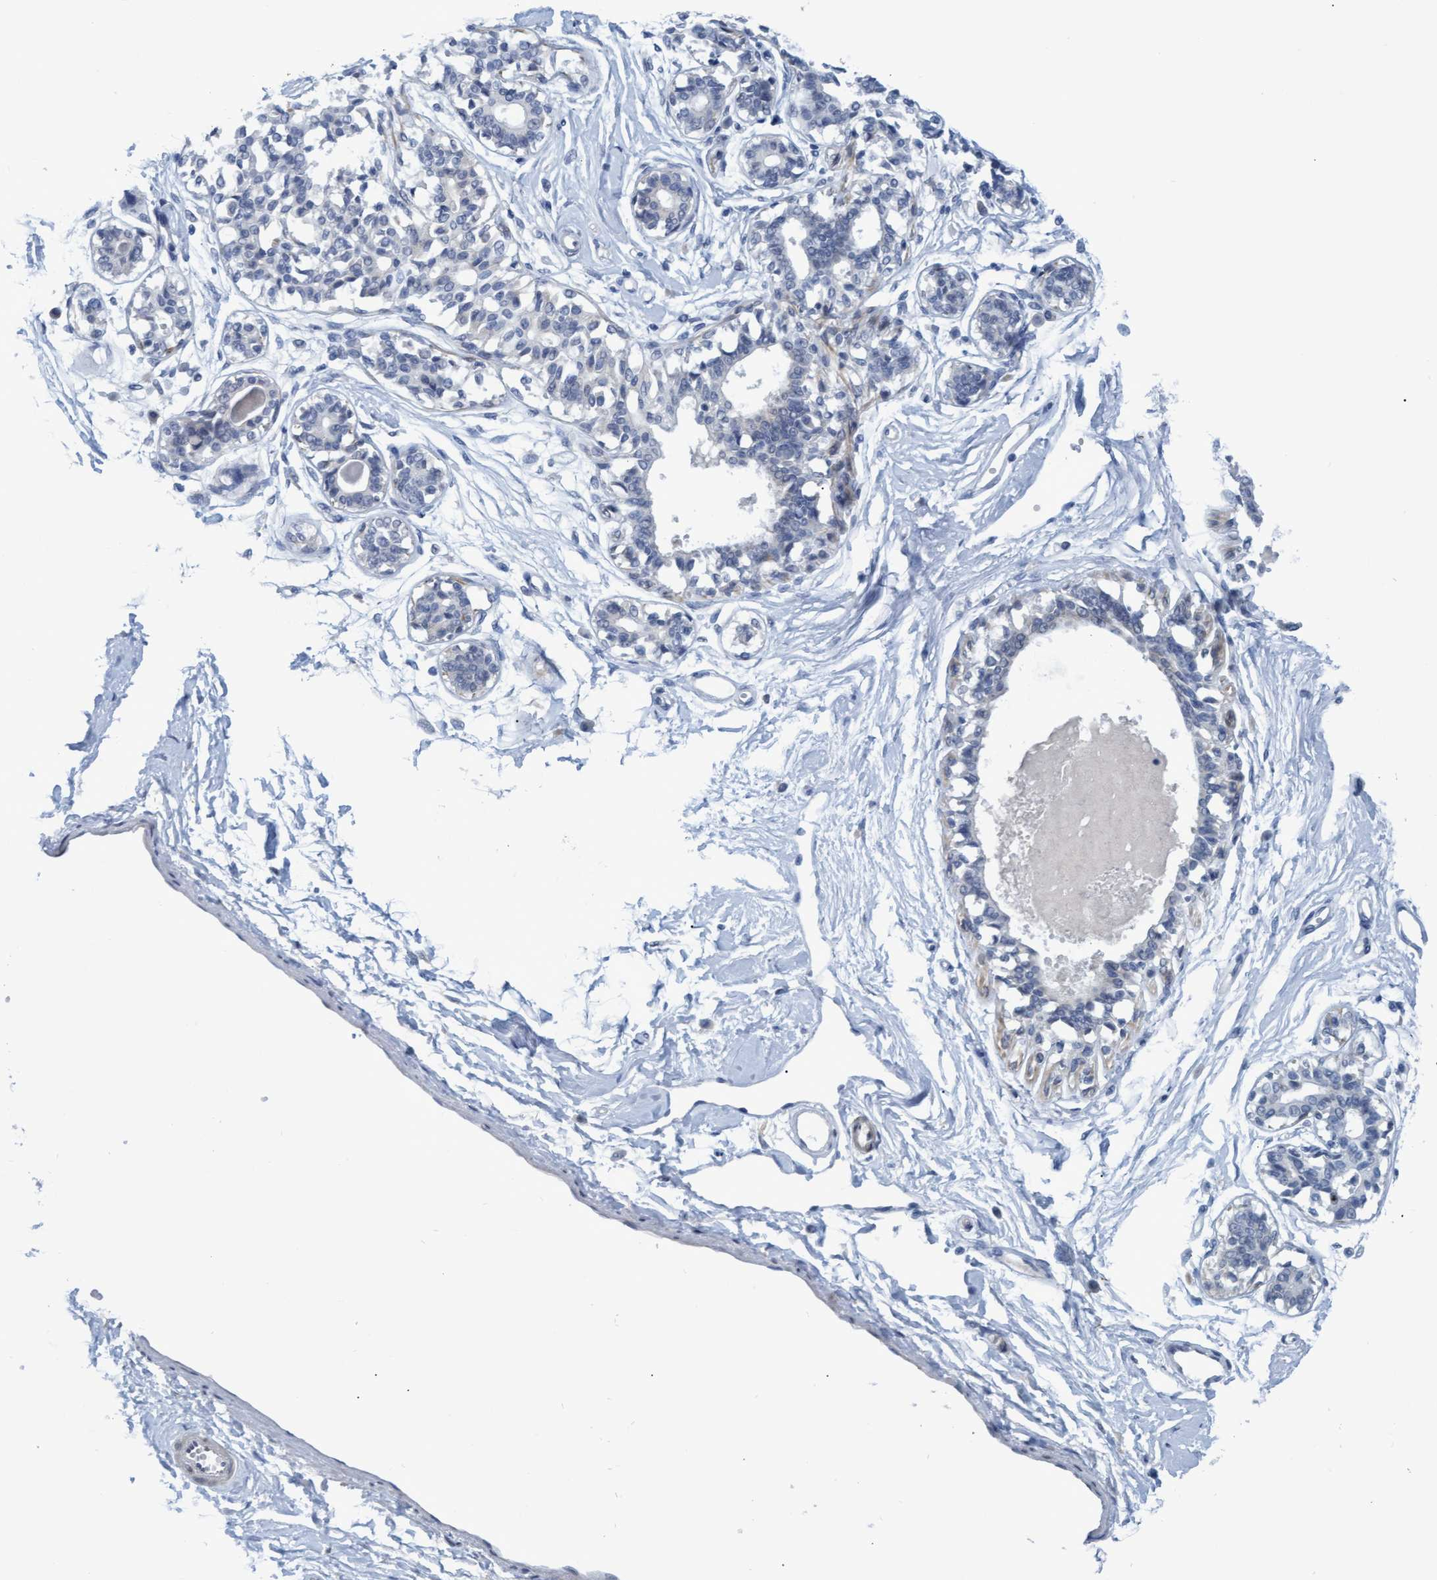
{"staining": {"intensity": "negative", "quantity": "none", "location": "none"}, "tissue": "breast", "cell_type": "Adipocytes", "image_type": "normal", "snomed": [{"axis": "morphology", "description": "Normal tissue, NOS"}, {"axis": "topography", "description": "Breast"}], "caption": "Micrograph shows no protein staining in adipocytes of normal breast.", "gene": "SSTR3", "patient": {"sex": "female", "age": 45}}